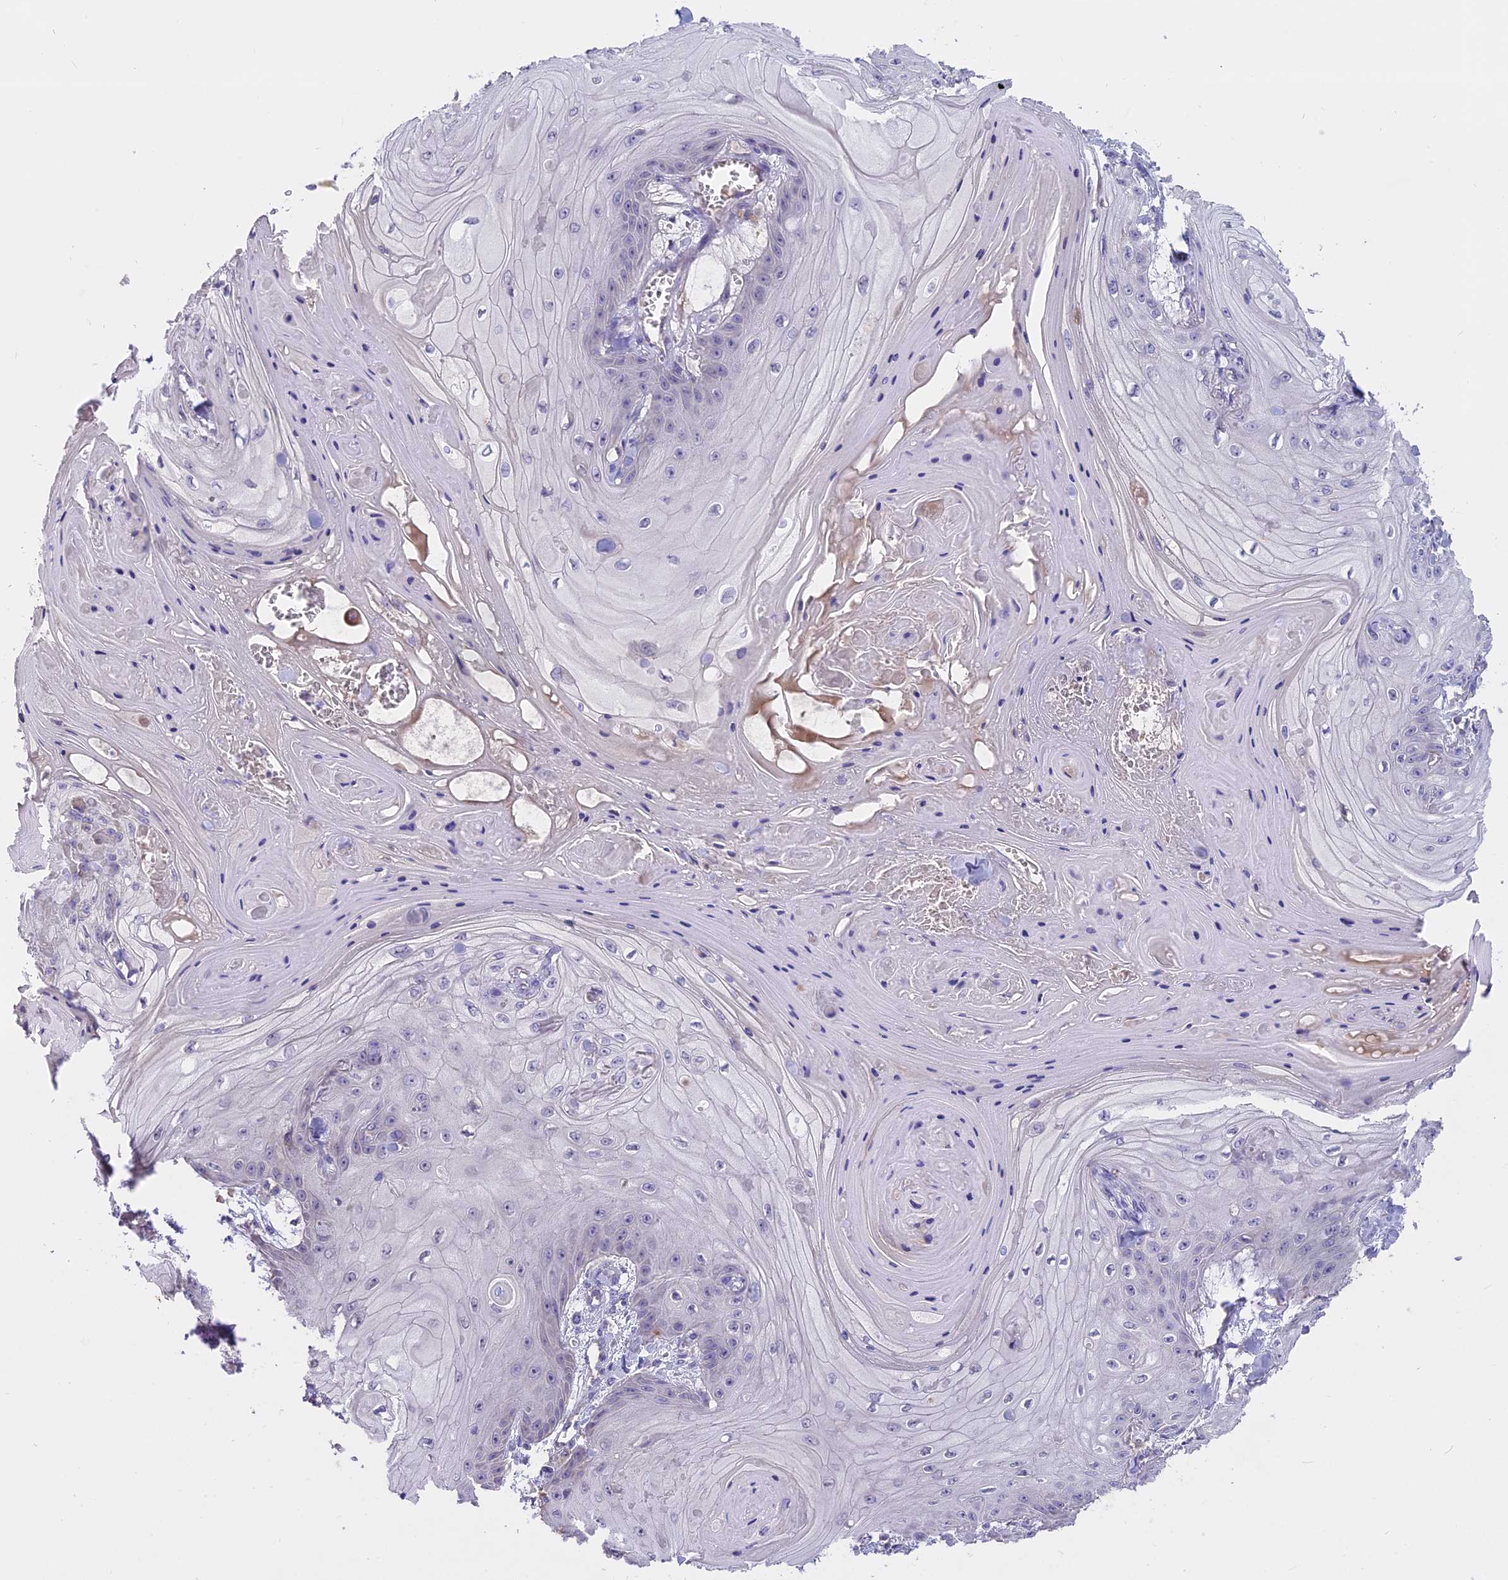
{"staining": {"intensity": "negative", "quantity": "none", "location": "none"}, "tissue": "skin cancer", "cell_type": "Tumor cells", "image_type": "cancer", "snomed": [{"axis": "morphology", "description": "Squamous cell carcinoma, NOS"}, {"axis": "topography", "description": "Skin"}], "caption": "The histopathology image displays no significant positivity in tumor cells of squamous cell carcinoma (skin). (IHC, brightfield microscopy, high magnification).", "gene": "WFDC2", "patient": {"sex": "male", "age": 74}}